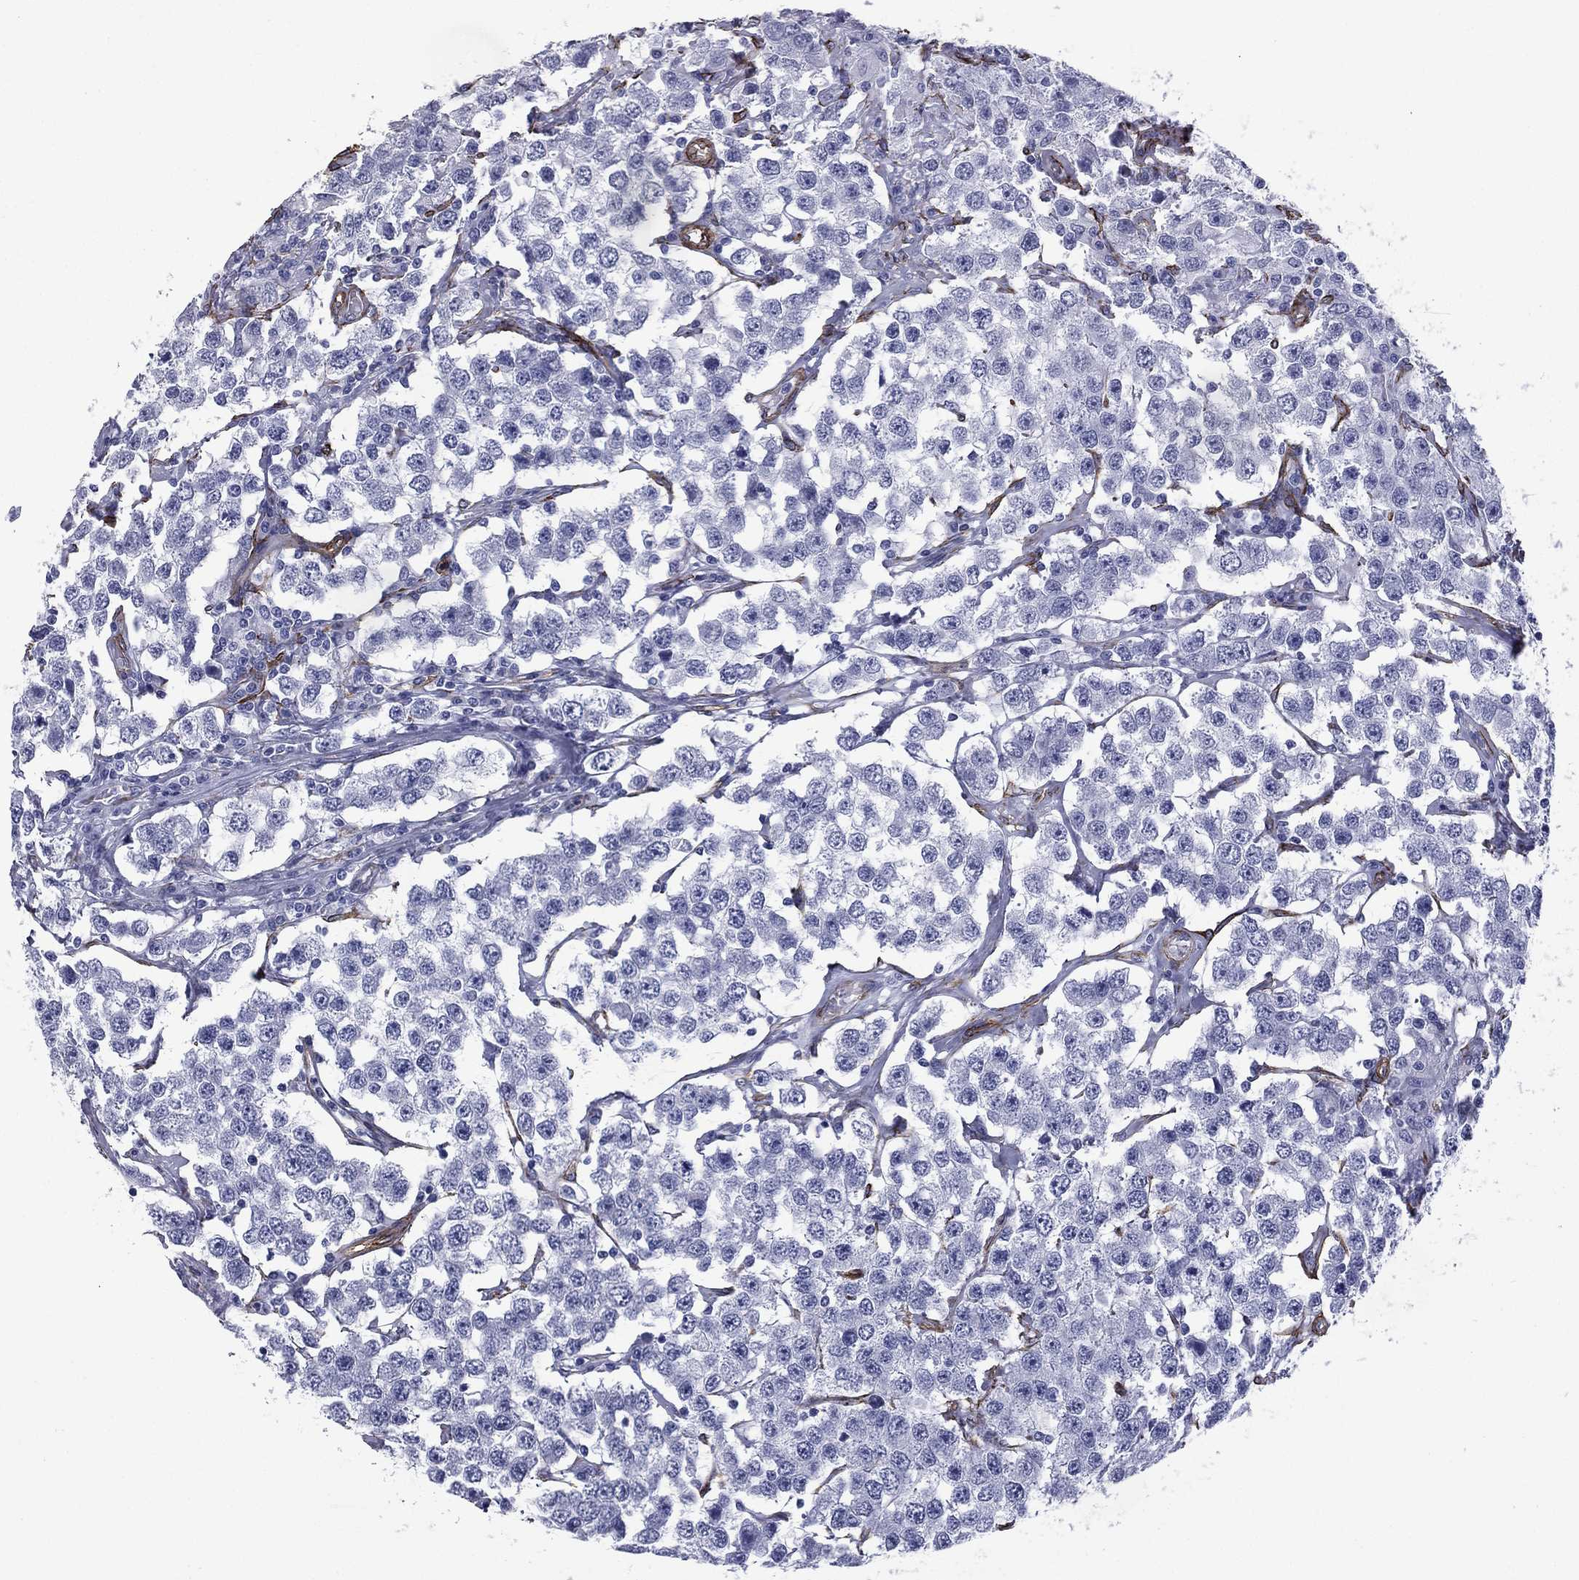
{"staining": {"intensity": "negative", "quantity": "none", "location": "none"}, "tissue": "testis cancer", "cell_type": "Tumor cells", "image_type": "cancer", "snomed": [{"axis": "morphology", "description": "Seminoma, NOS"}, {"axis": "topography", "description": "Testis"}], "caption": "This is an immunohistochemistry (IHC) micrograph of testis seminoma. There is no staining in tumor cells.", "gene": "CAVIN3", "patient": {"sex": "male", "age": 52}}